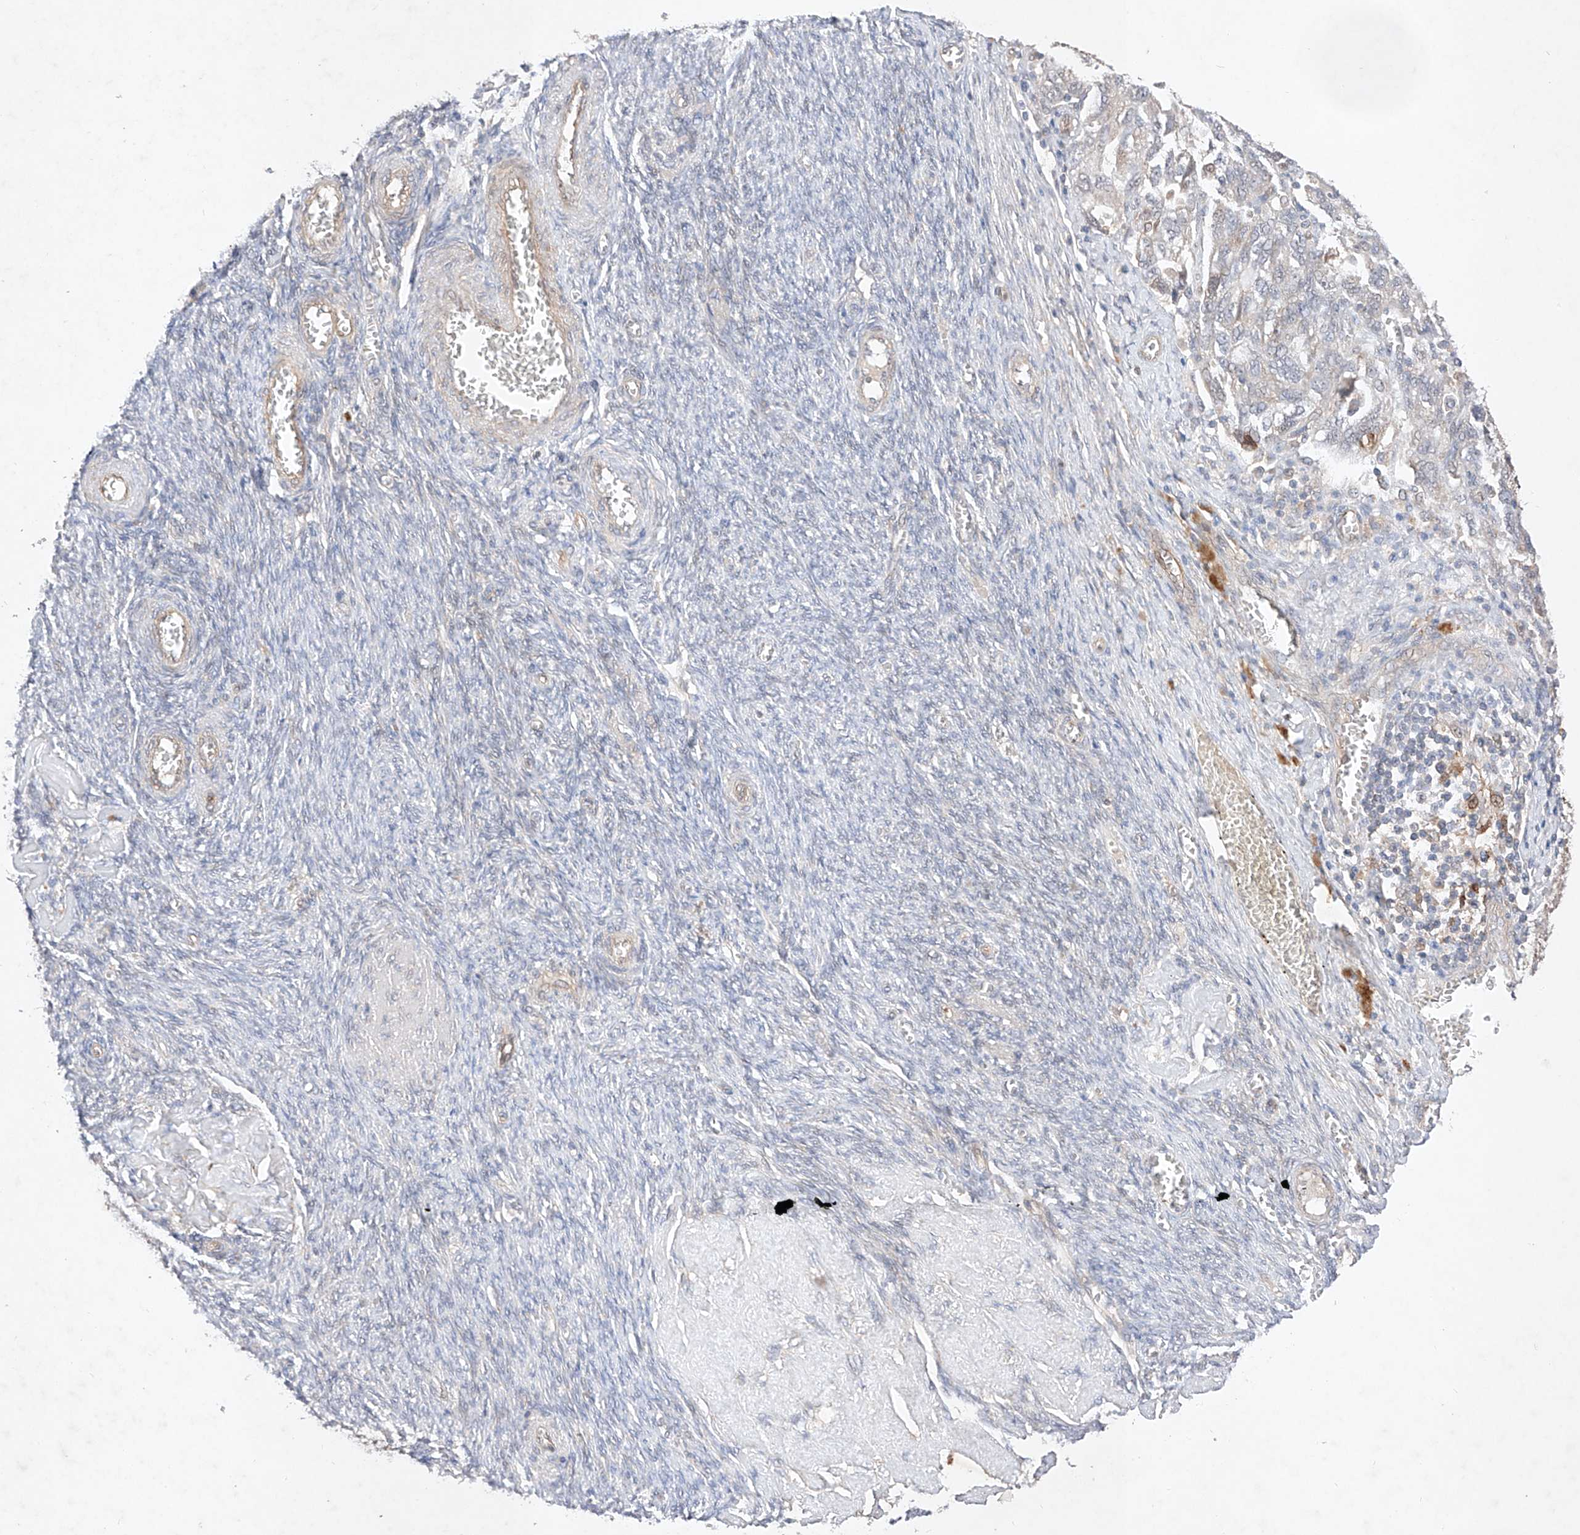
{"staining": {"intensity": "weak", "quantity": "<25%", "location": "cytoplasmic/membranous"}, "tissue": "ovarian cancer", "cell_type": "Tumor cells", "image_type": "cancer", "snomed": [{"axis": "morphology", "description": "Carcinoma, NOS"}, {"axis": "morphology", "description": "Cystadenocarcinoma, serous, NOS"}, {"axis": "topography", "description": "Ovary"}], "caption": "IHC of ovarian cancer (serous cystadenocarcinoma) displays no positivity in tumor cells. (Stains: DAB IHC with hematoxylin counter stain, Microscopy: brightfield microscopy at high magnification).", "gene": "ZNF124", "patient": {"sex": "female", "age": 69}}